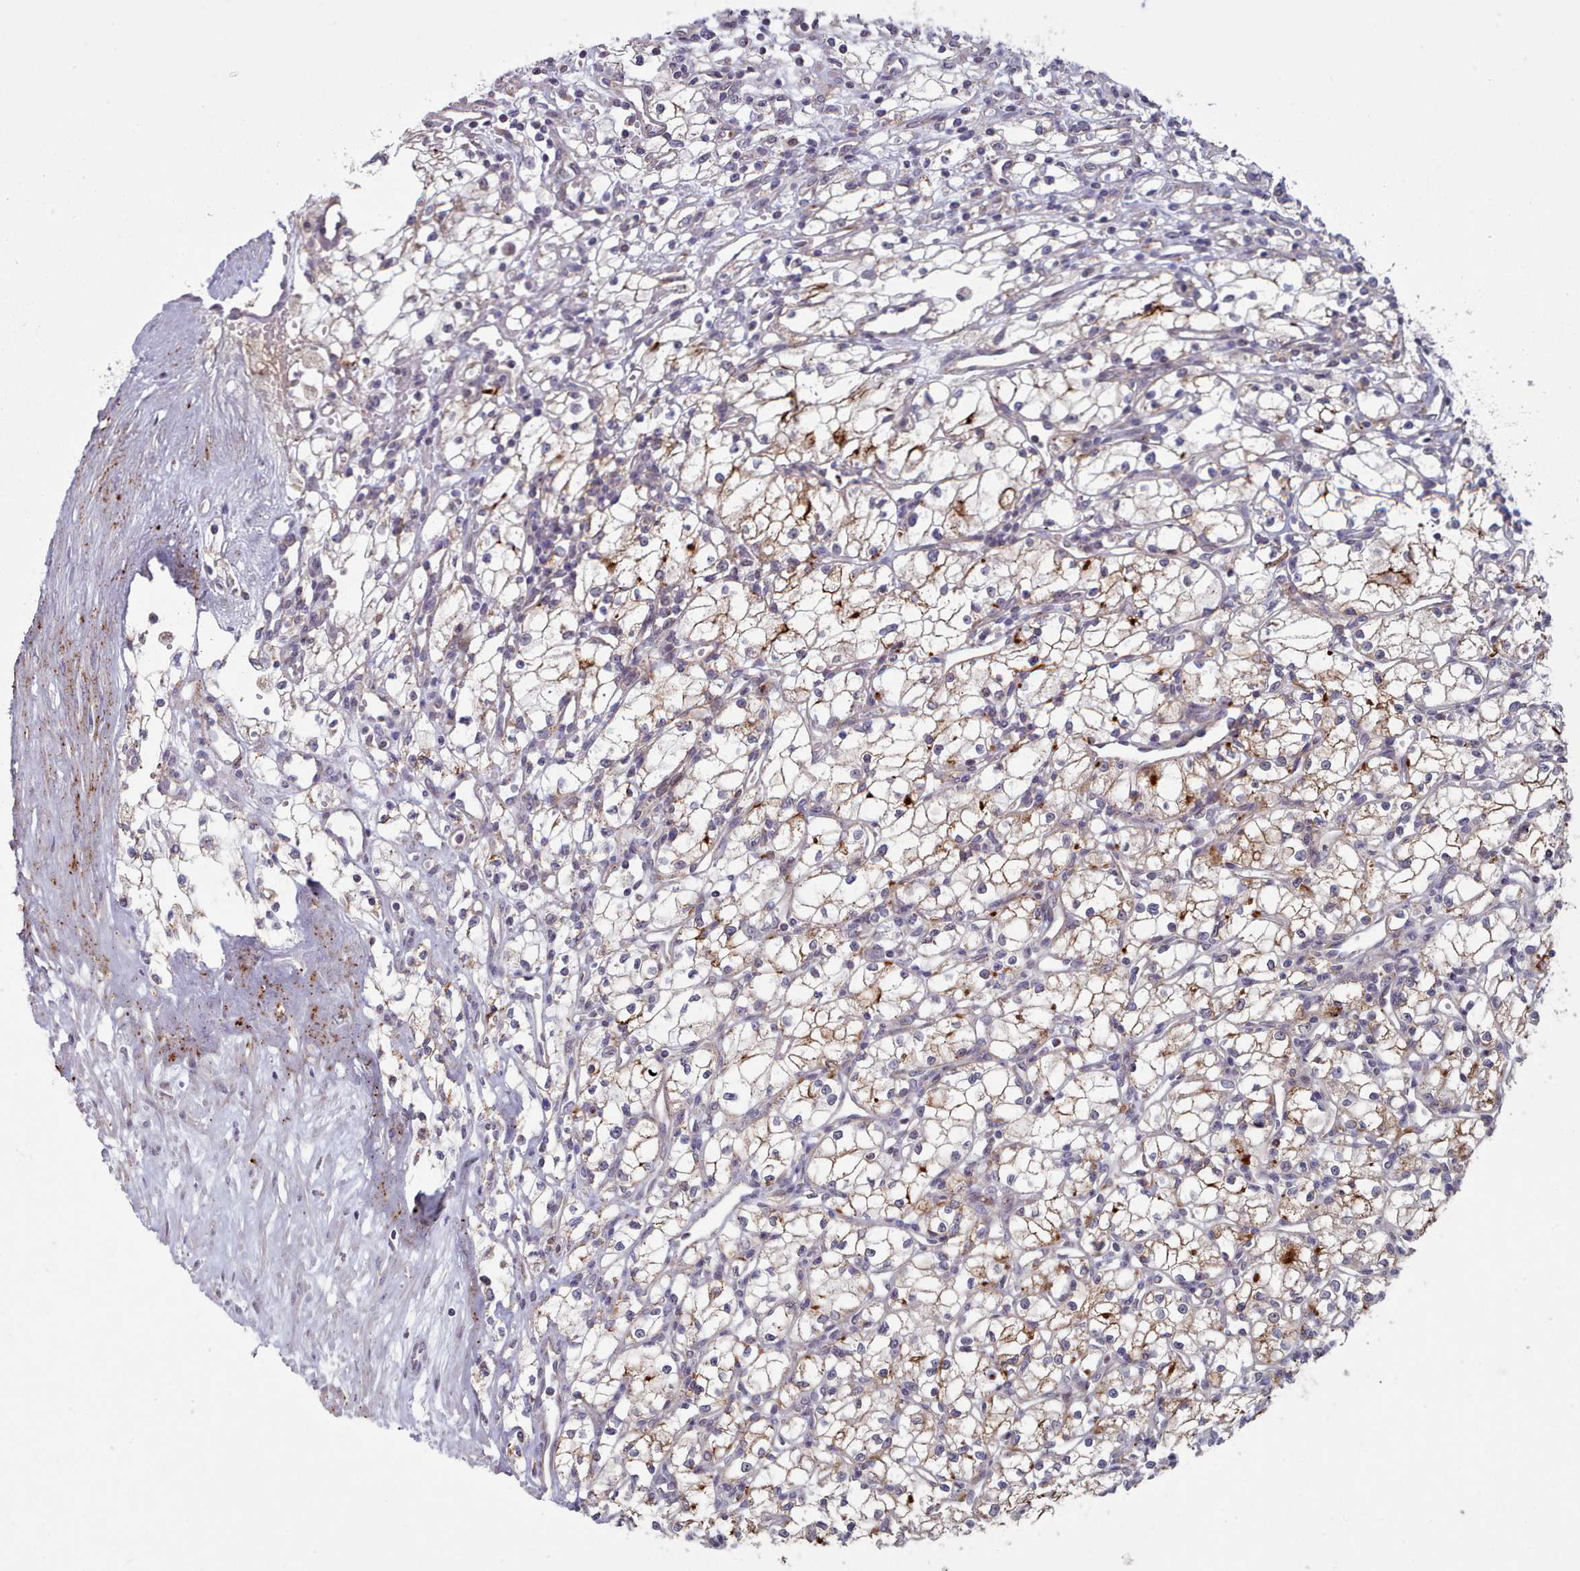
{"staining": {"intensity": "moderate", "quantity": ">75%", "location": "cytoplasmic/membranous"}, "tissue": "renal cancer", "cell_type": "Tumor cells", "image_type": "cancer", "snomed": [{"axis": "morphology", "description": "Adenocarcinoma, NOS"}, {"axis": "topography", "description": "Kidney"}], "caption": "Protein staining of renal cancer (adenocarcinoma) tissue demonstrates moderate cytoplasmic/membranous positivity in approximately >75% of tumor cells.", "gene": "TRARG1", "patient": {"sex": "male", "age": 59}}